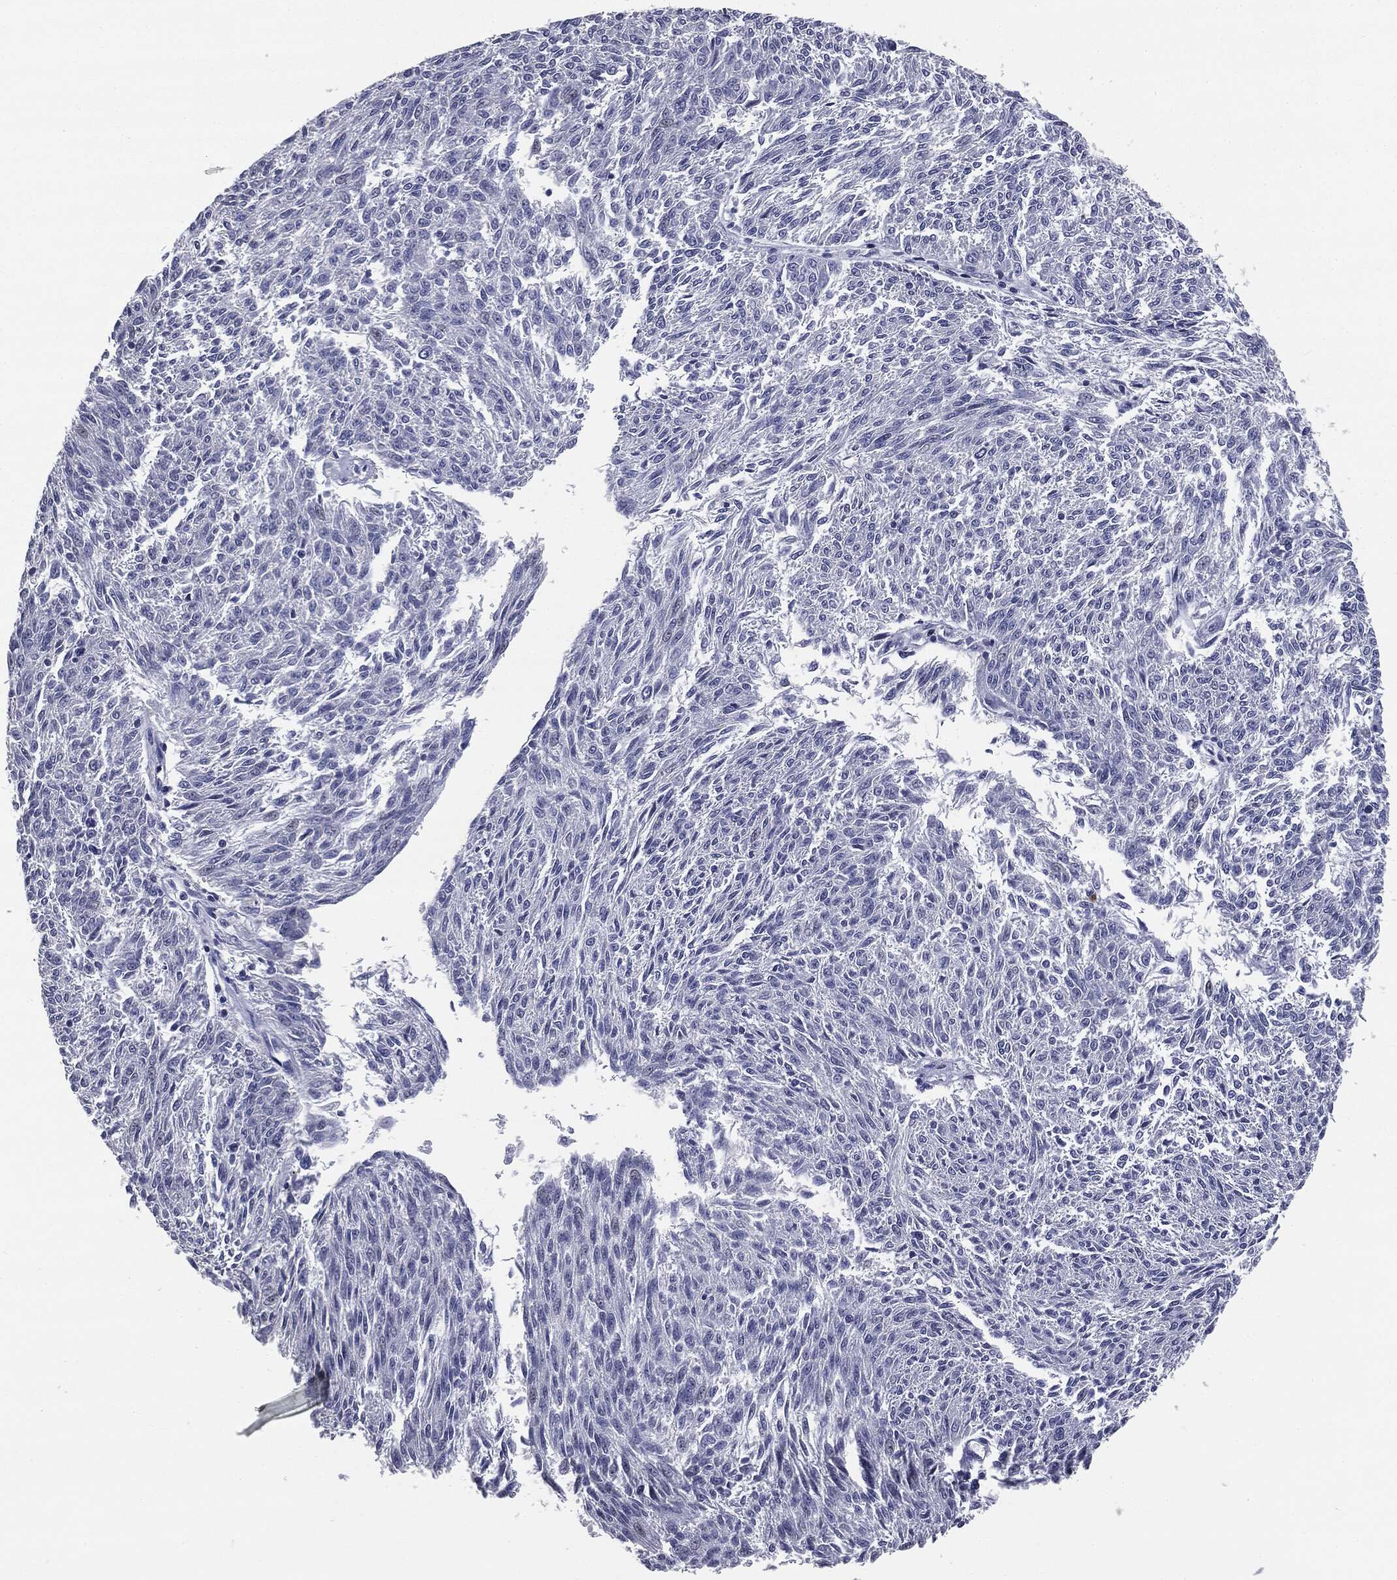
{"staining": {"intensity": "negative", "quantity": "none", "location": "none"}, "tissue": "melanoma", "cell_type": "Tumor cells", "image_type": "cancer", "snomed": [{"axis": "morphology", "description": "Malignant melanoma, NOS"}, {"axis": "topography", "description": "Skin"}], "caption": "The micrograph reveals no staining of tumor cells in malignant melanoma. The staining is performed using DAB (3,3'-diaminobenzidine) brown chromogen with nuclei counter-stained in using hematoxylin.", "gene": "AFP", "patient": {"sex": "female", "age": 72}}